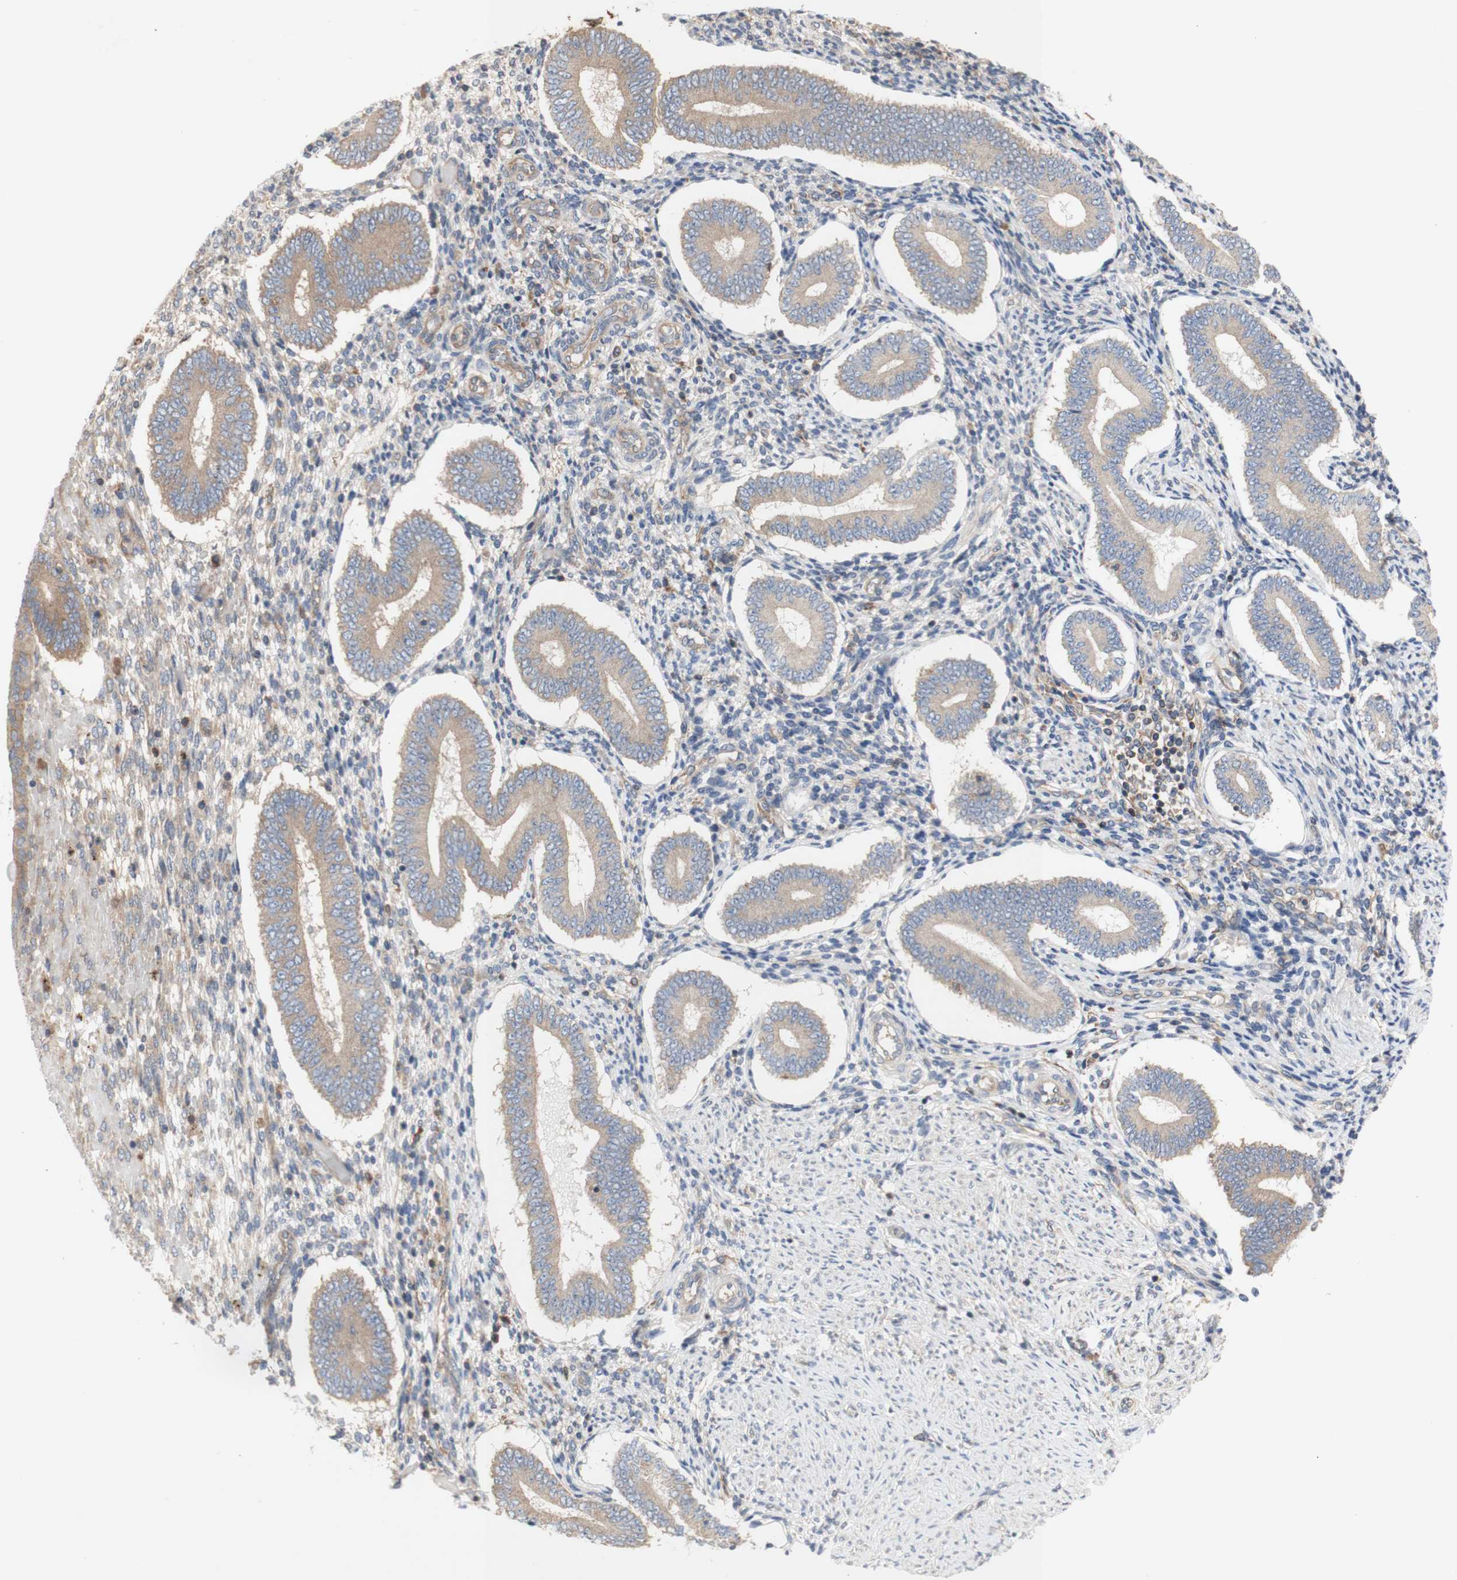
{"staining": {"intensity": "weak", "quantity": ">75%", "location": "cytoplasmic/membranous"}, "tissue": "endometrium", "cell_type": "Cells in endometrial stroma", "image_type": "normal", "snomed": [{"axis": "morphology", "description": "Normal tissue, NOS"}, {"axis": "topography", "description": "Endometrium"}], "caption": "This photomicrograph reveals immunohistochemistry (IHC) staining of normal human endometrium, with low weak cytoplasmic/membranous positivity in about >75% of cells in endometrial stroma.", "gene": "IKBKG", "patient": {"sex": "female", "age": 42}}